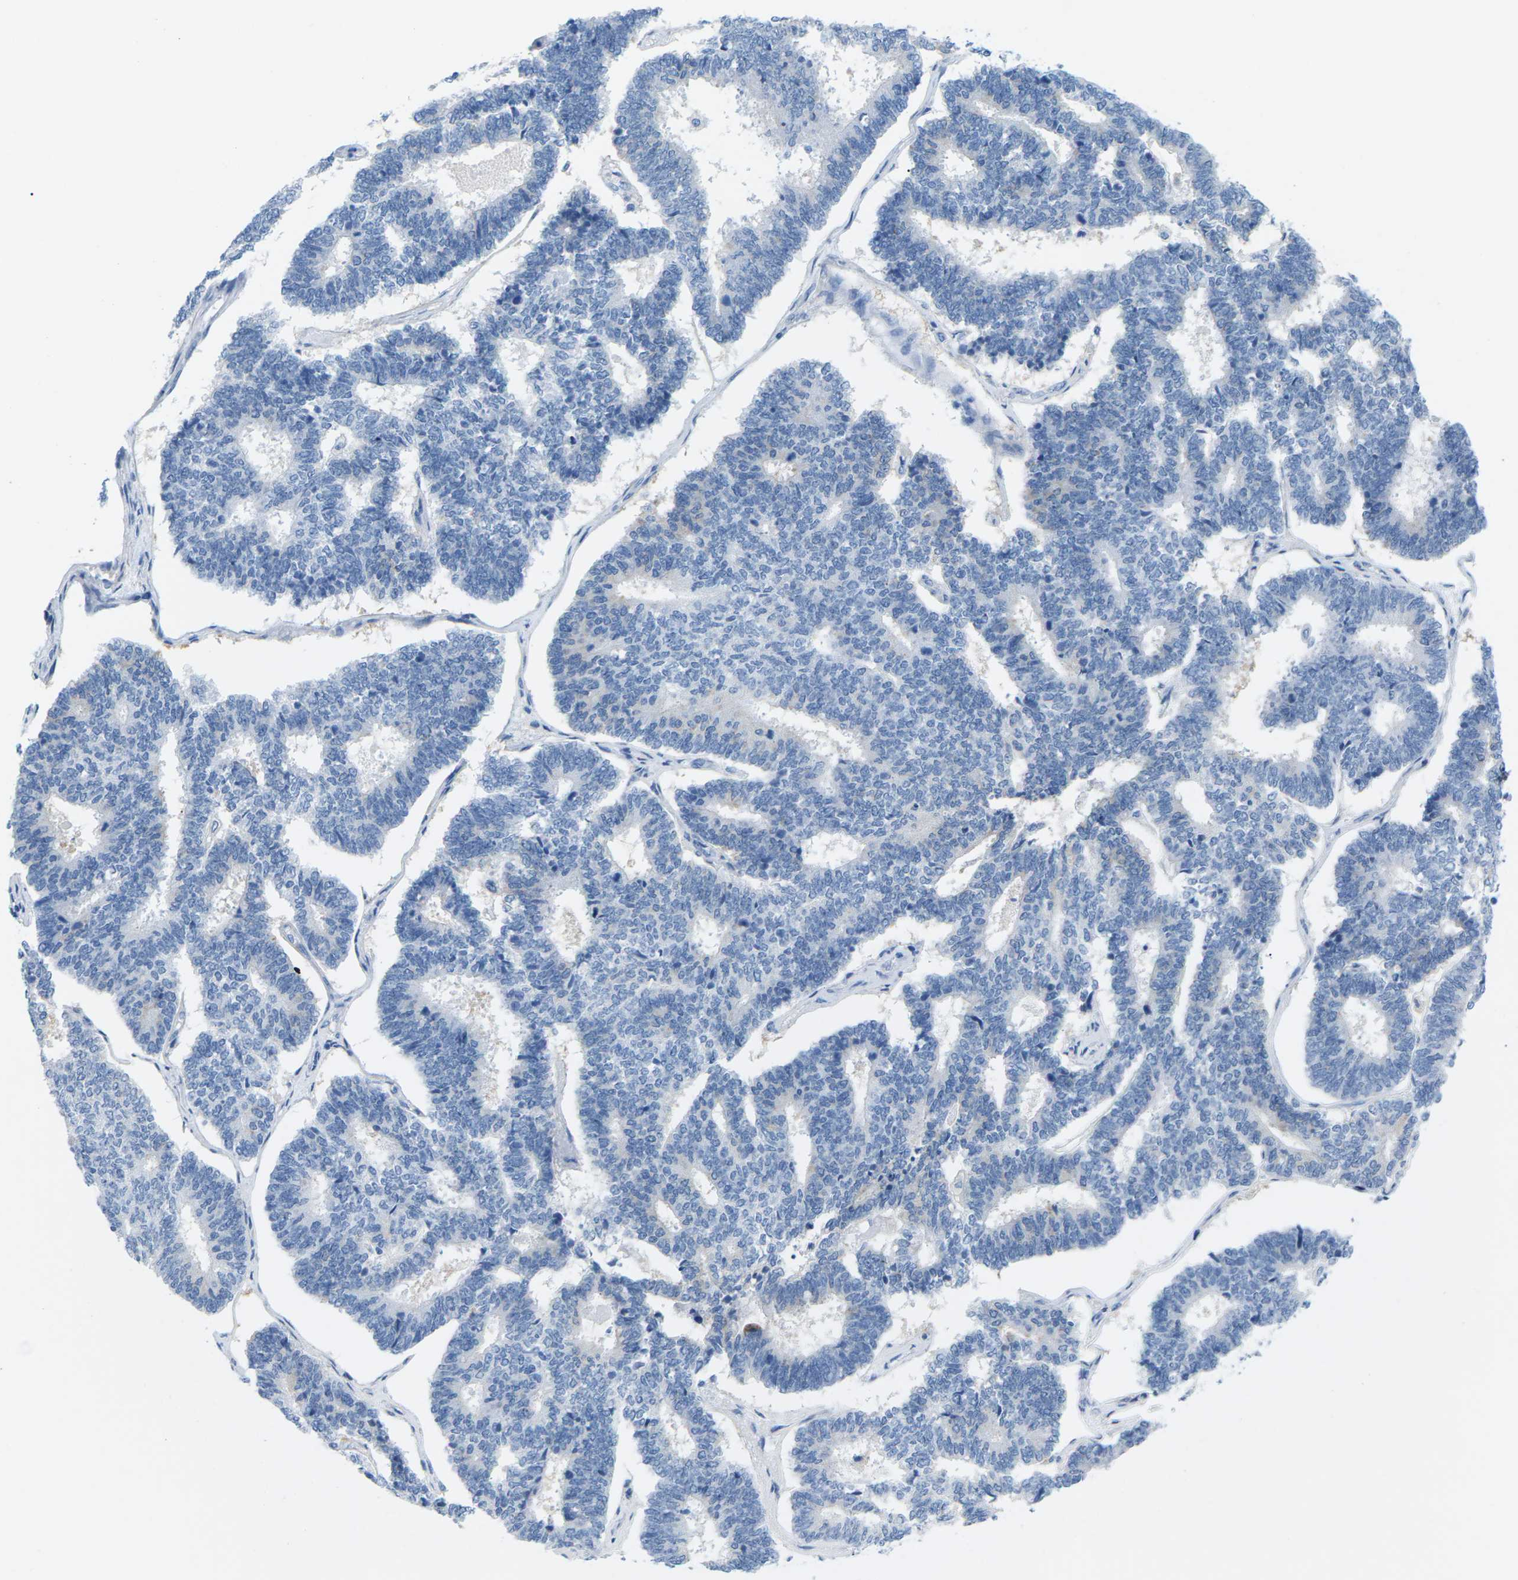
{"staining": {"intensity": "negative", "quantity": "none", "location": "none"}, "tissue": "endometrial cancer", "cell_type": "Tumor cells", "image_type": "cancer", "snomed": [{"axis": "morphology", "description": "Adenocarcinoma, NOS"}, {"axis": "topography", "description": "Endometrium"}], "caption": "Immunohistochemical staining of human endometrial adenocarcinoma displays no significant staining in tumor cells. (DAB IHC visualized using brightfield microscopy, high magnification).", "gene": "SYNGR2", "patient": {"sex": "female", "age": 70}}